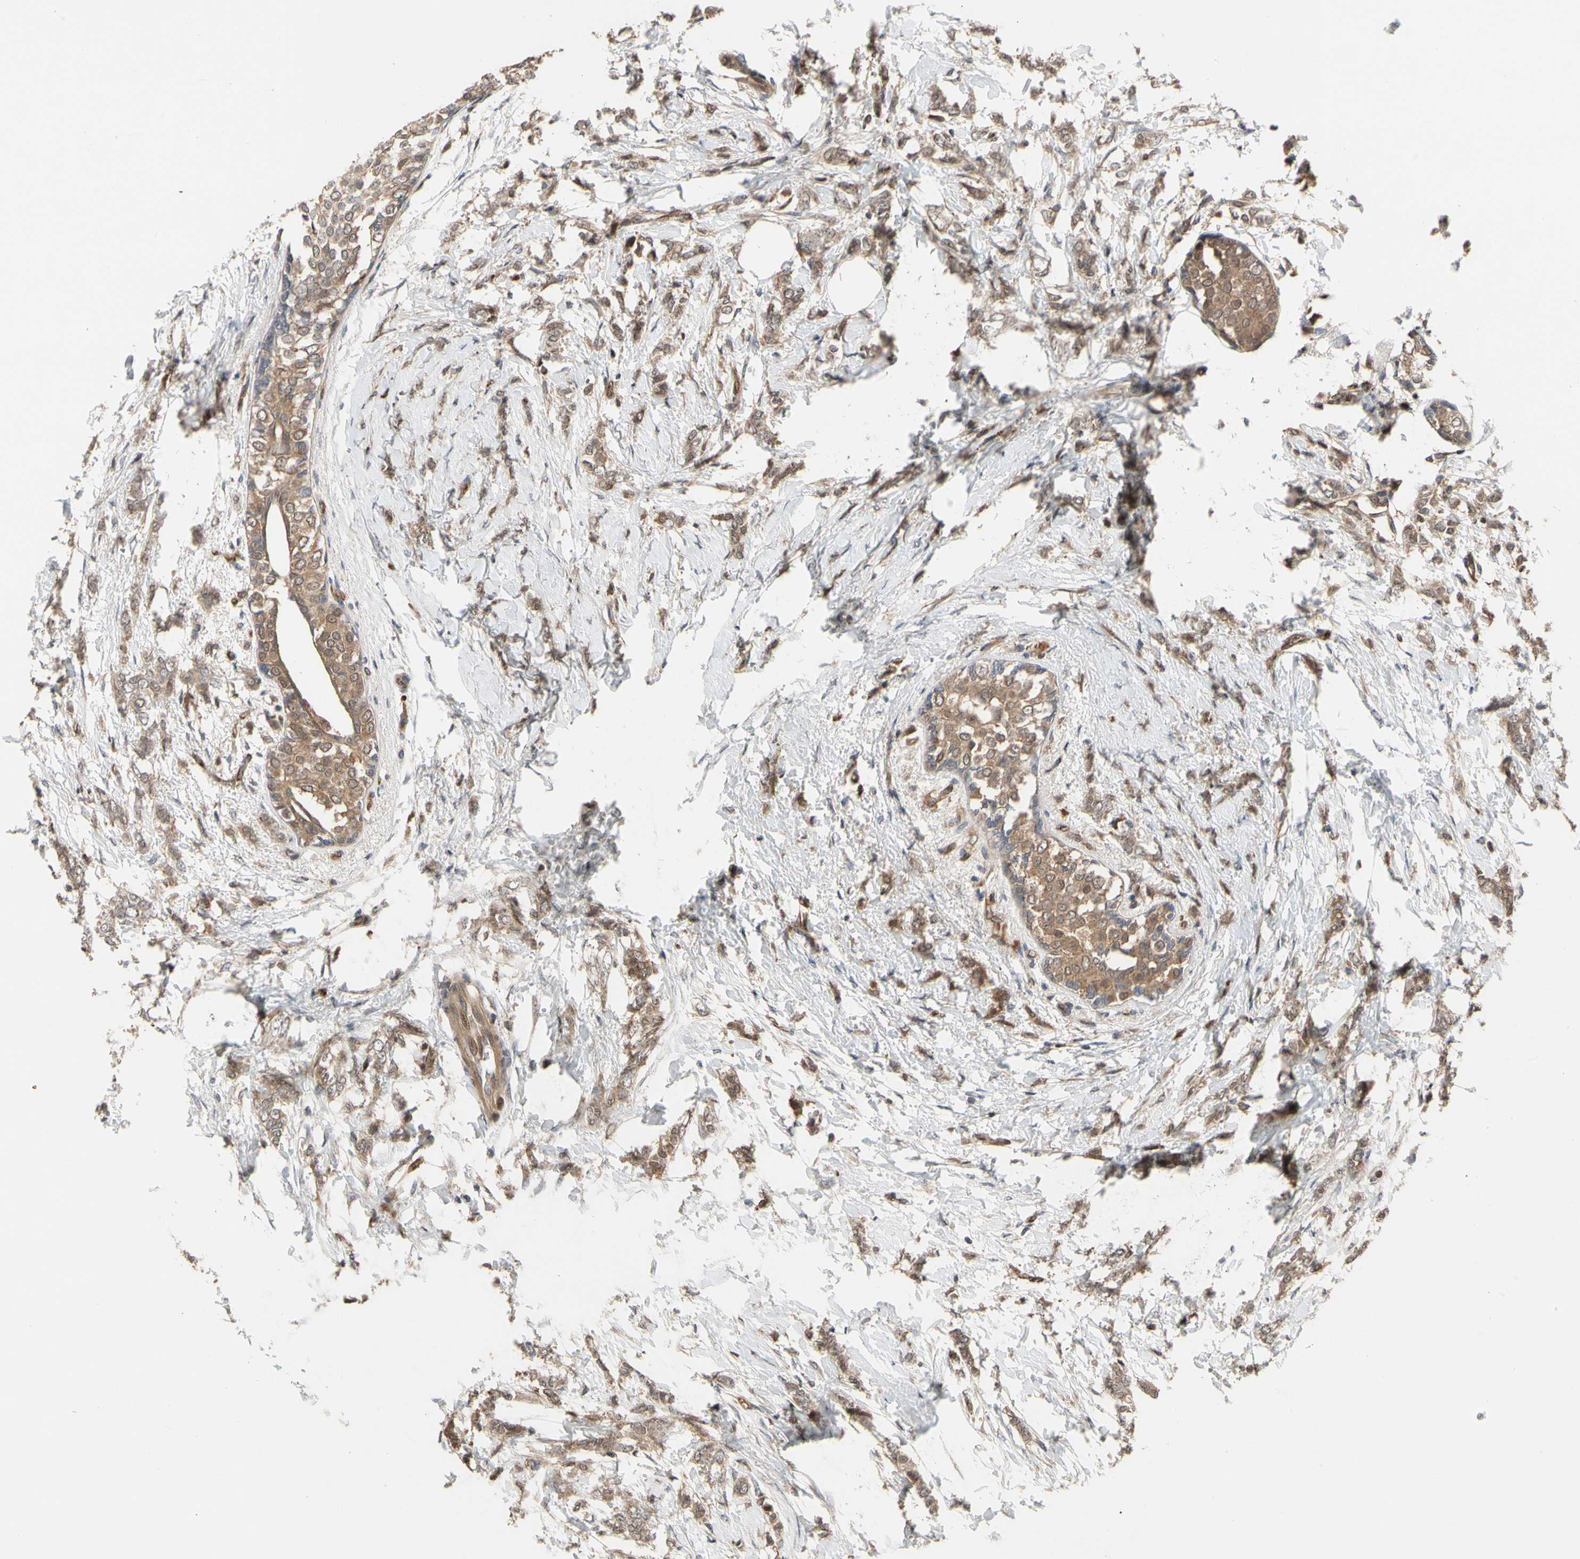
{"staining": {"intensity": "weak", "quantity": ">75%", "location": "cytoplasmic/membranous"}, "tissue": "breast cancer", "cell_type": "Tumor cells", "image_type": "cancer", "snomed": [{"axis": "morphology", "description": "Lobular carcinoma, in situ"}, {"axis": "morphology", "description": "Lobular carcinoma"}, {"axis": "topography", "description": "Breast"}], "caption": "Immunohistochemical staining of breast lobular carcinoma shows low levels of weak cytoplasmic/membranous protein positivity in about >75% of tumor cells. (Stains: DAB (3,3'-diaminobenzidine) in brown, nuclei in blue, Microscopy: brightfield microscopy at high magnification).", "gene": "CYTIP", "patient": {"sex": "female", "age": 41}}